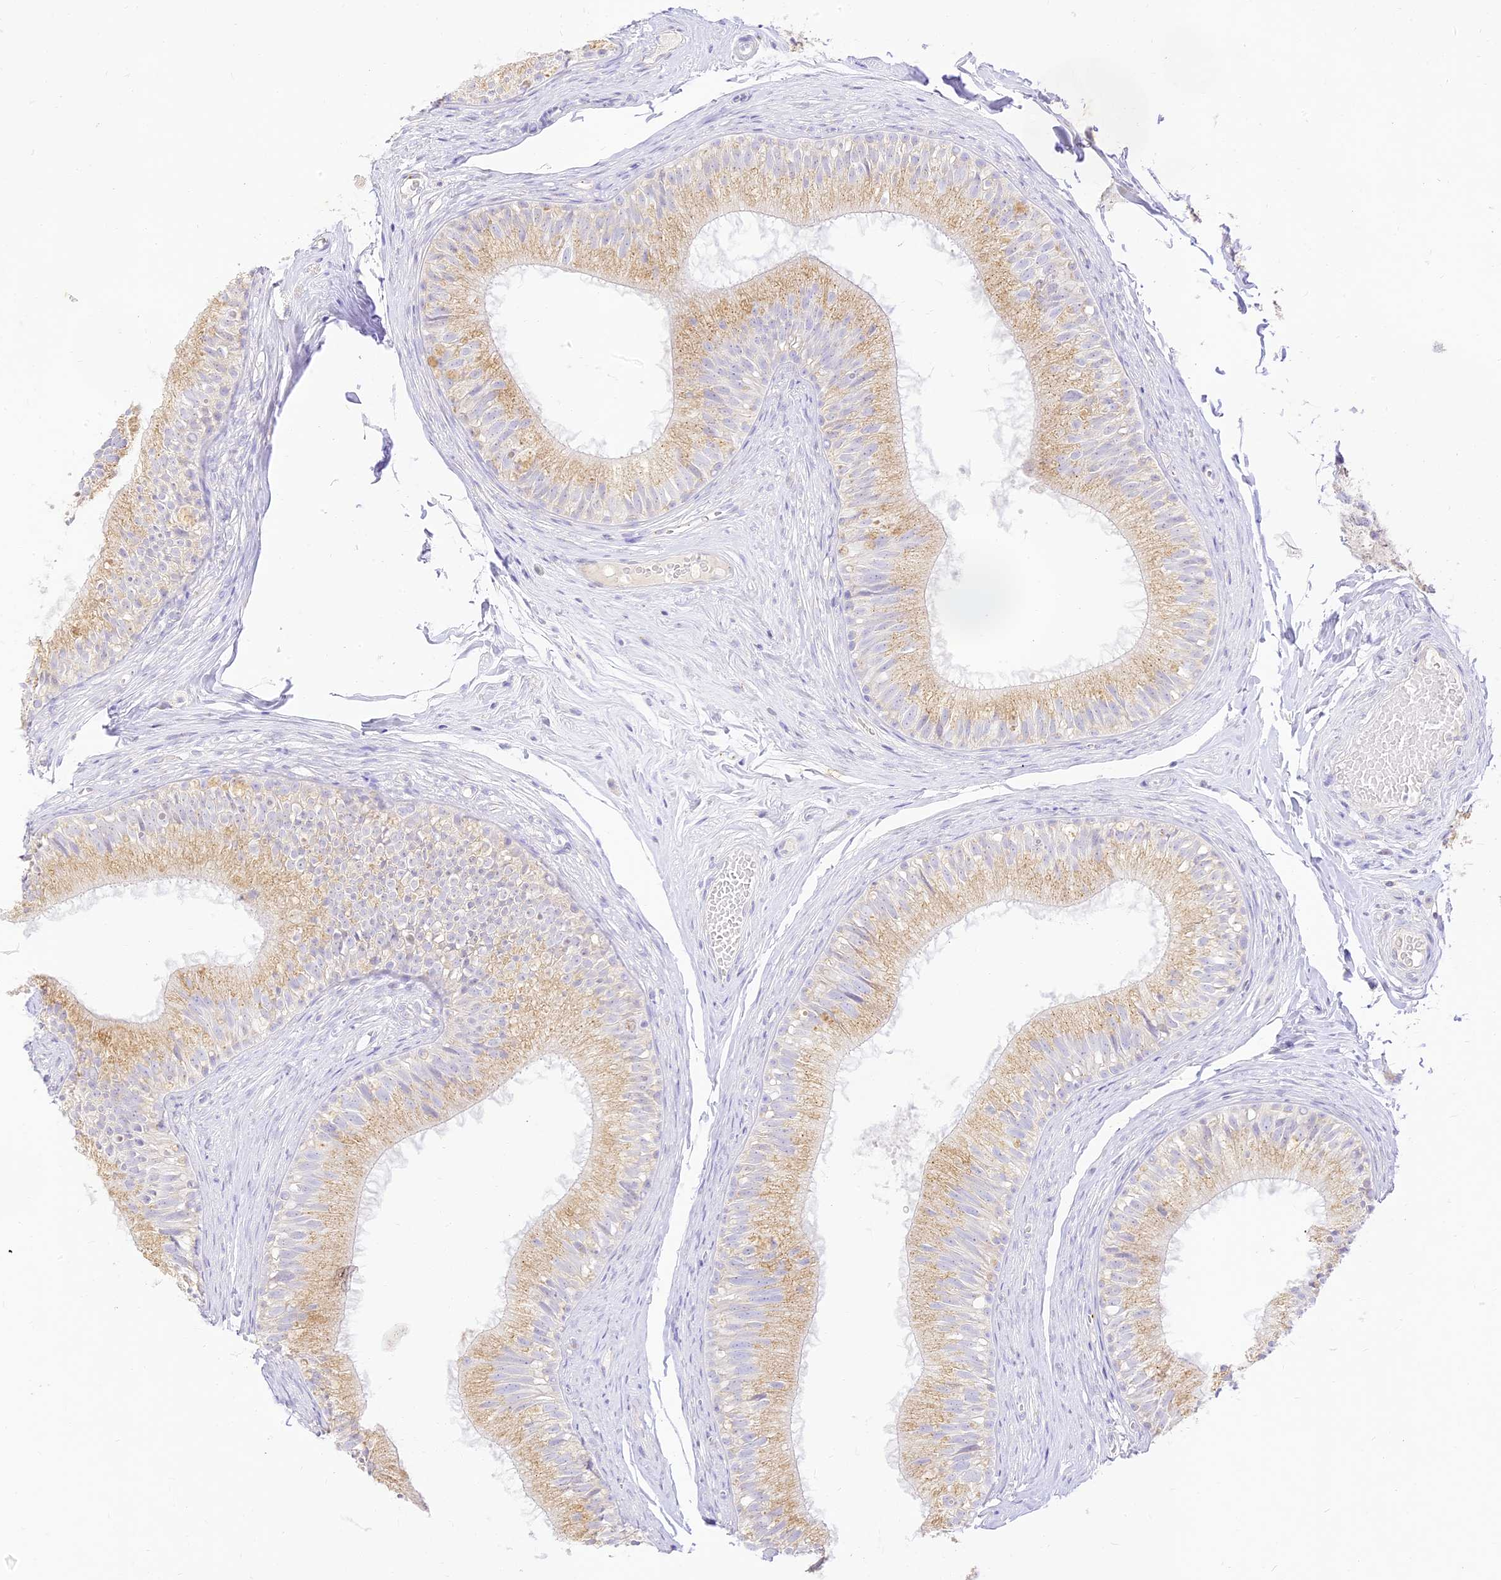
{"staining": {"intensity": "moderate", "quantity": ">75%", "location": "cytoplasmic/membranous"}, "tissue": "epididymis", "cell_type": "Glandular cells", "image_type": "normal", "snomed": [{"axis": "morphology", "description": "Normal tissue, NOS"}, {"axis": "morphology", "description": "Seminoma in situ"}, {"axis": "topography", "description": "Testis"}, {"axis": "topography", "description": "Epididymis"}], "caption": "DAB immunohistochemical staining of benign epididymis displays moderate cytoplasmic/membranous protein expression in approximately >75% of glandular cells.", "gene": "SEC13", "patient": {"sex": "male", "age": 28}}